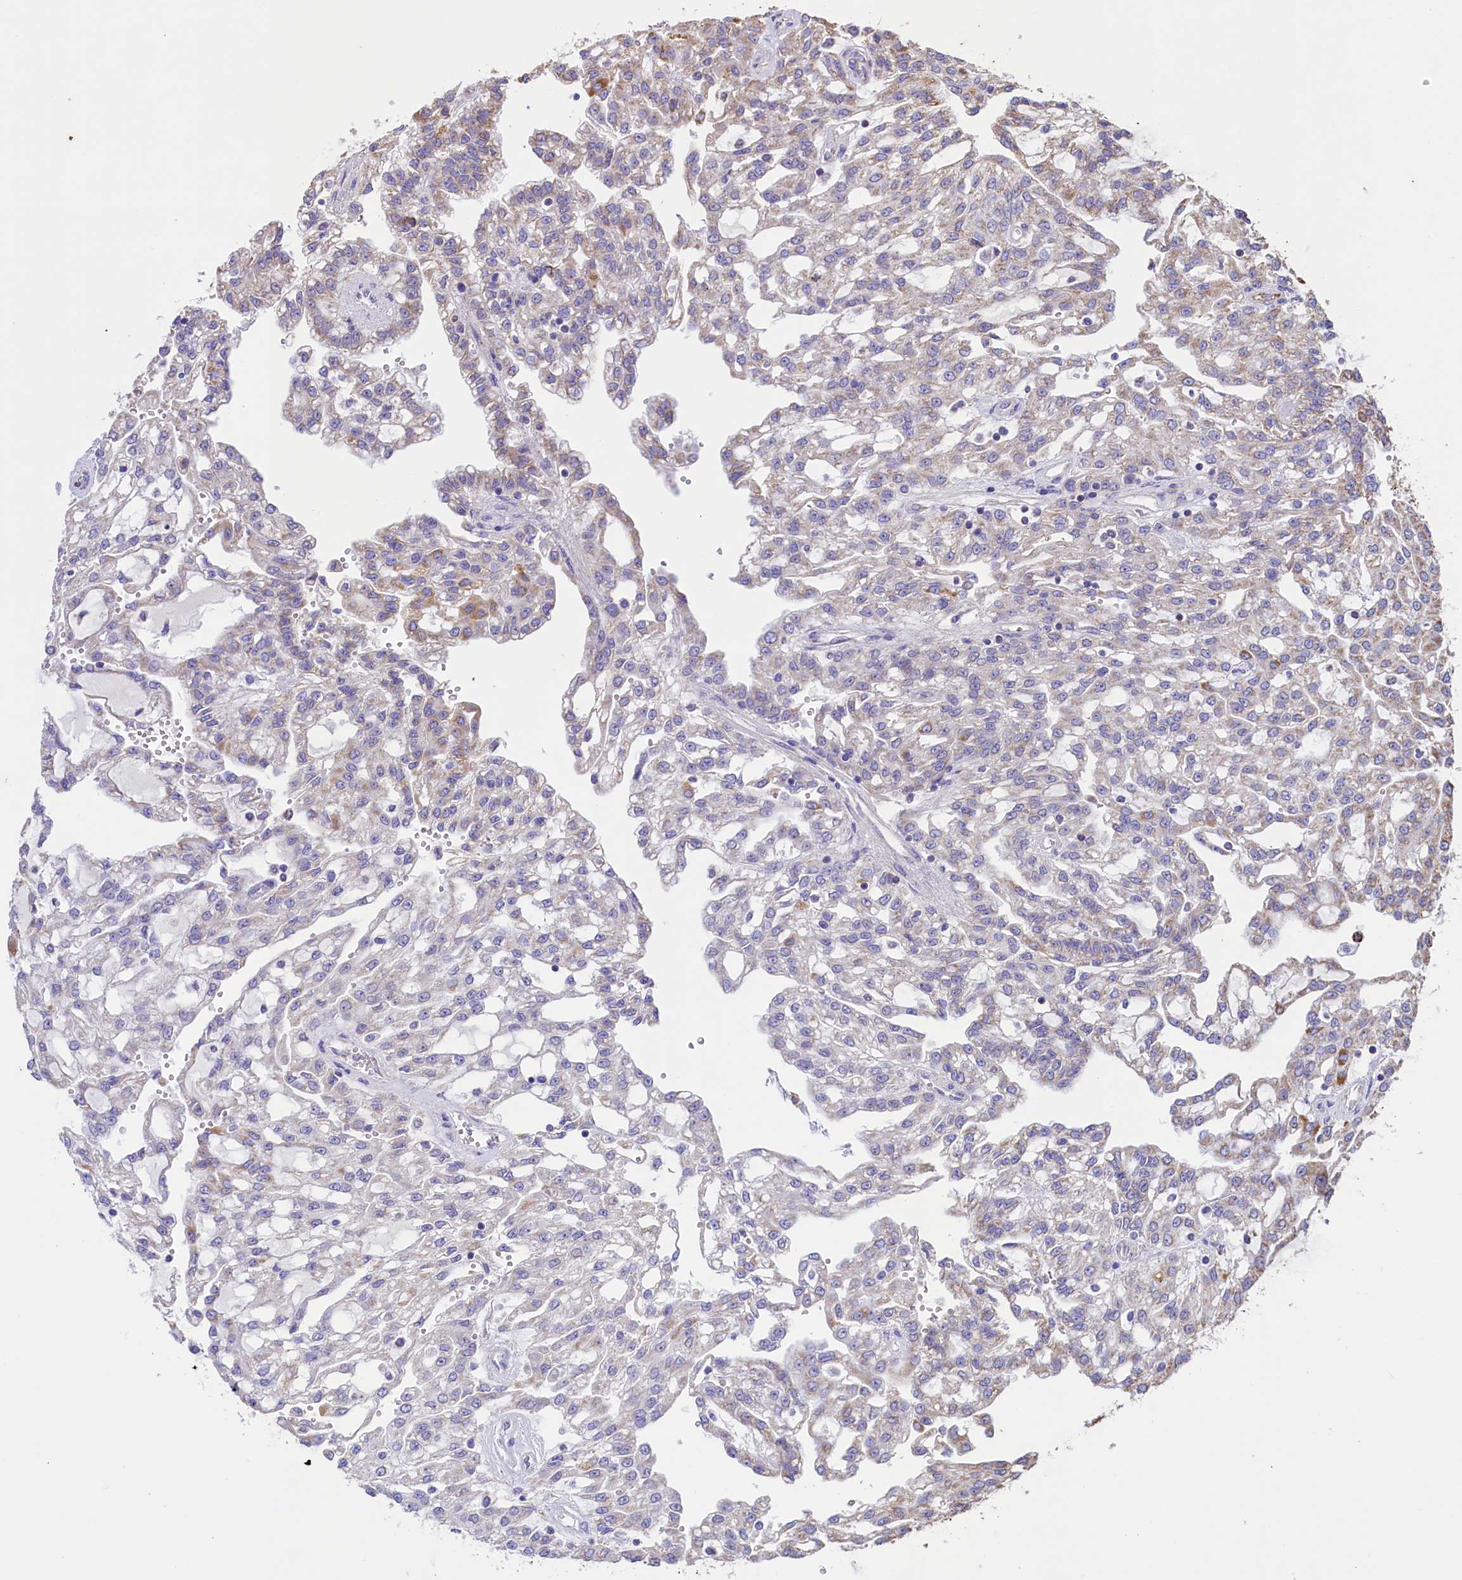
{"staining": {"intensity": "weak", "quantity": "<25%", "location": "cytoplasmic/membranous"}, "tissue": "renal cancer", "cell_type": "Tumor cells", "image_type": "cancer", "snomed": [{"axis": "morphology", "description": "Adenocarcinoma, NOS"}, {"axis": "topography", "description": "Kidney"}], "caption": "Renal cancer (adenocarcinoma) was stained to show a protein in brown. There is no significant expression in tumor cells.", "gene": "IDH3A", "patient": {"sex": "male", "age": 63}}